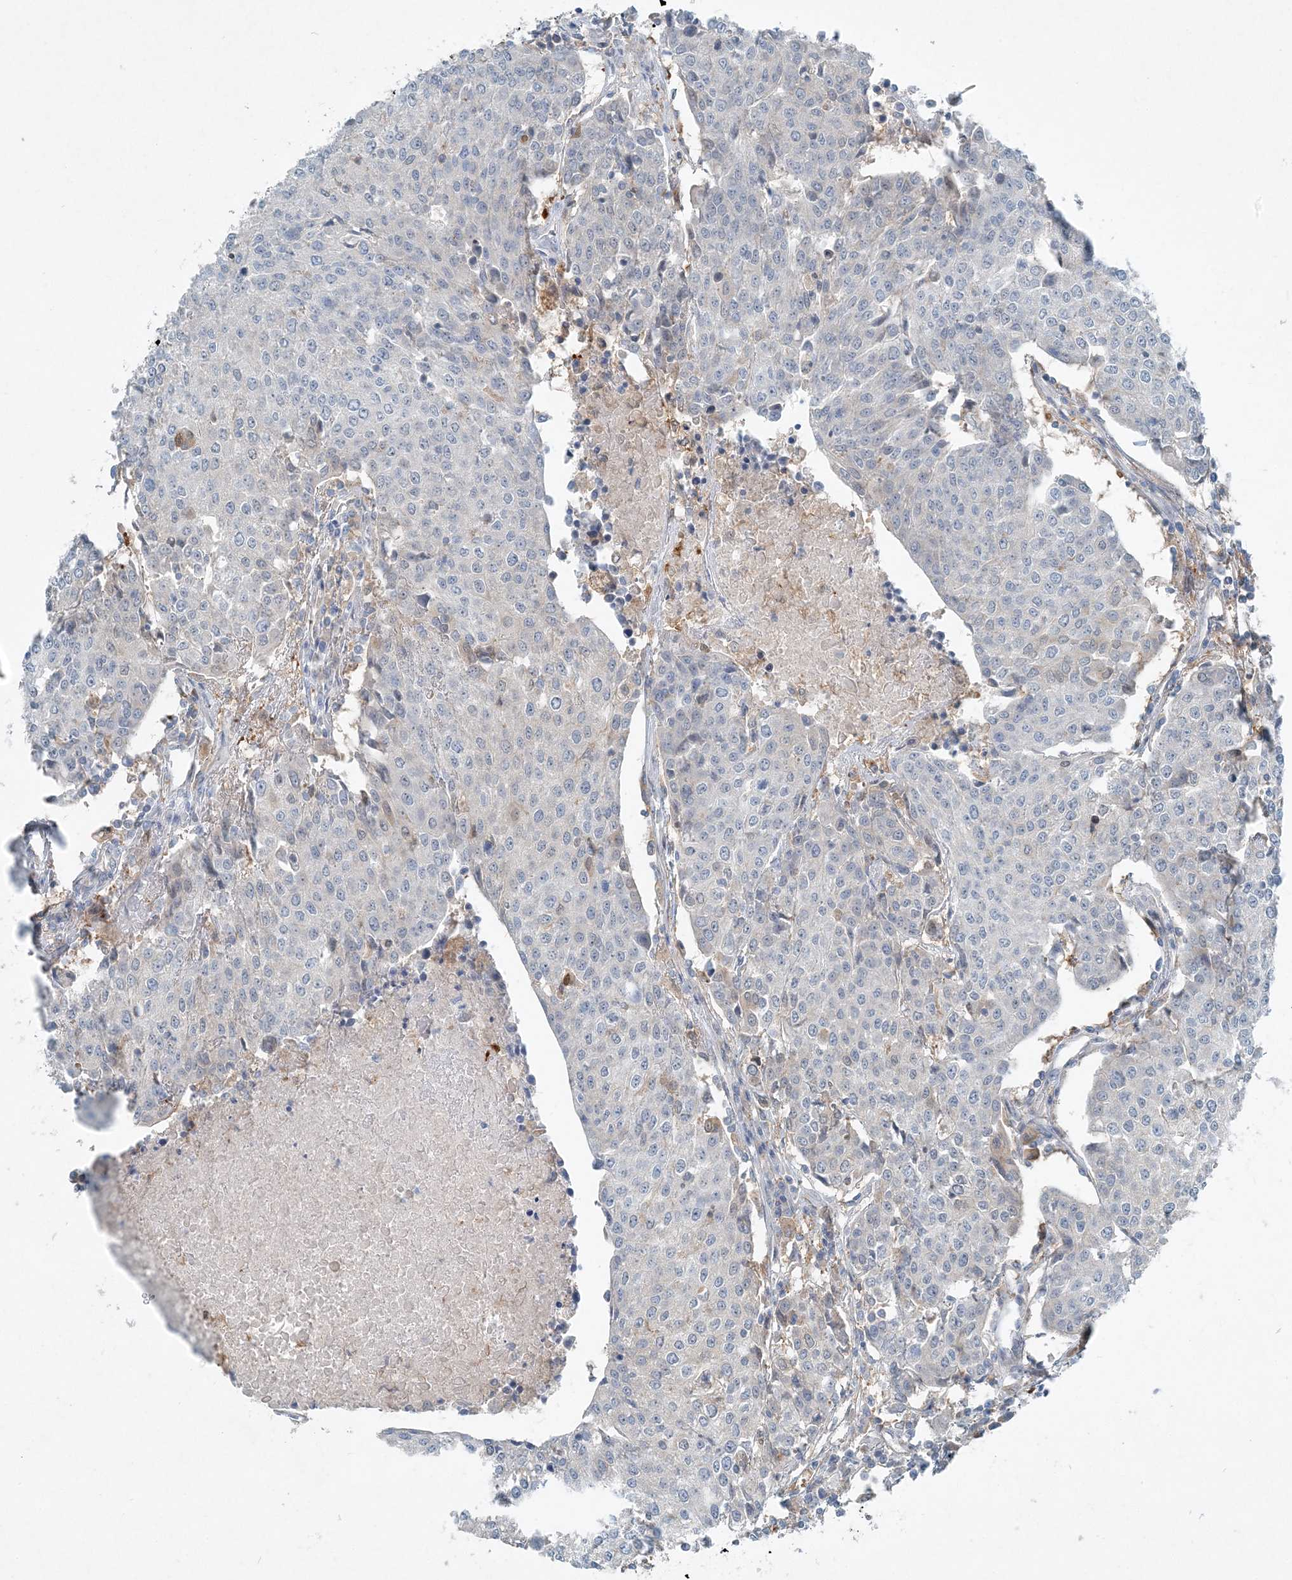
{"staining": {"intensity": "negative", "quantity": "none", "location": "none"}, "tissue": "urothelial cancer", "cell_type": "Tumor cells", "image_type": "cancer", "snomed": [{"axis": "morphology", "description": "Urothelial carcinoma, High grade"}, {"axis": "topography", "description": "Urinary bladder"}], "caption": "Urothelial cancer was stained to show a protein in brown. There is no significant expression in tumor cells. The staining was performed using DAB to visualize the protein expression in brown, while the nuclei were stained in blue with hematoxylin (Magnification: 20x).", "gene": "ARMH1", "patient": {"sex": "female", "age": 85}}